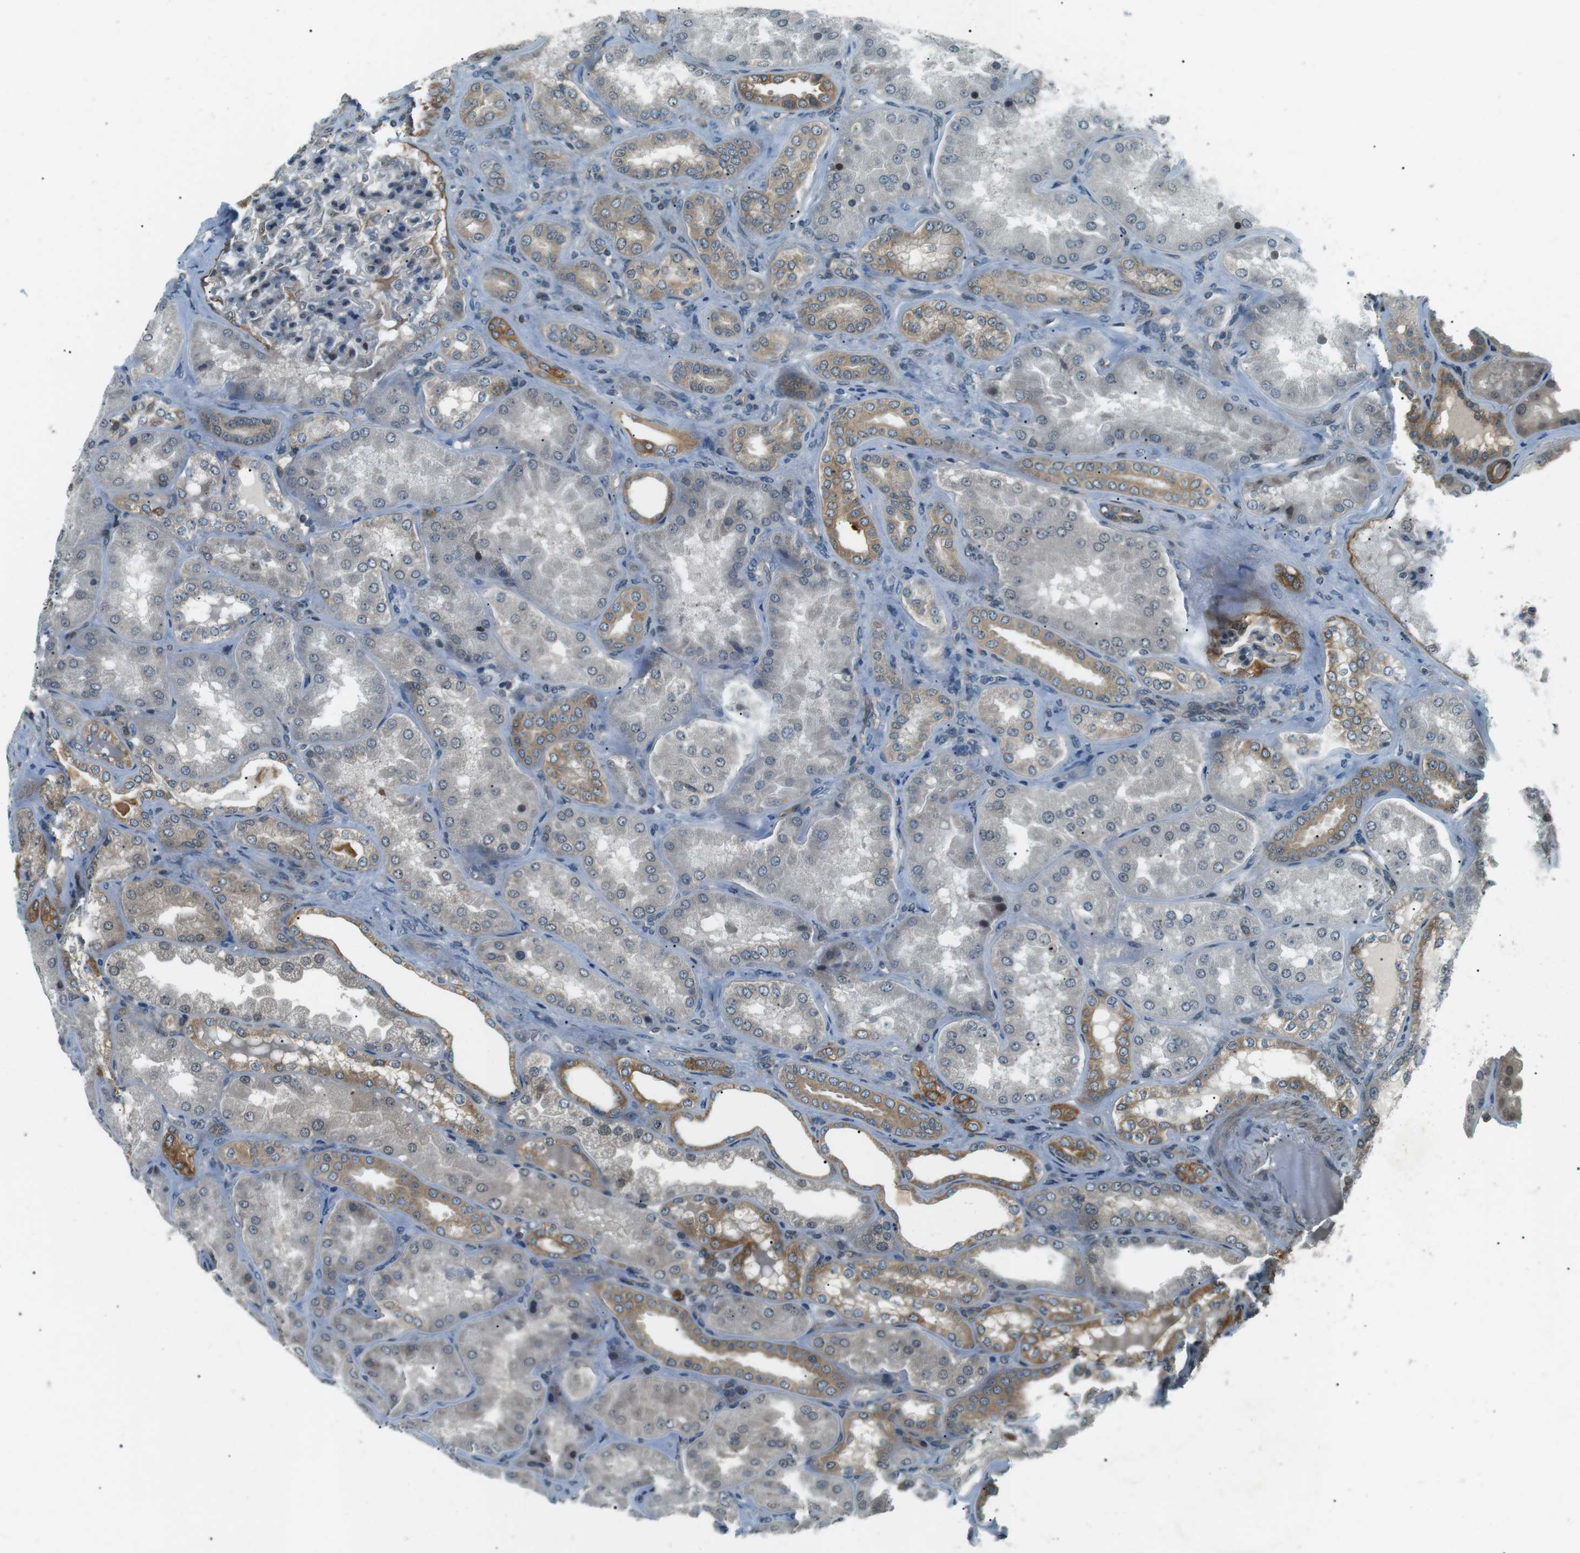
{"staining": {"intensity": "moderate", "quantity": "<25%", "location": "nuclear"}, "tissue": "kidney", "cell_type": "Cells in glomeruli", "image_type": "normal", "snomed": [{"axis": "morphology", "description": "Normal tissue, NOS"}, {"axis": "topography", "description": "Kidney"}], "caption": "A high-resolution histopathology image shows IHC staining of normal kidney, which reveals moderate nuclear positivity in approximately <25% of cells in glomeruli.", "gene": "TMEM74", "patient": {"sex": "female", "age": 56}}